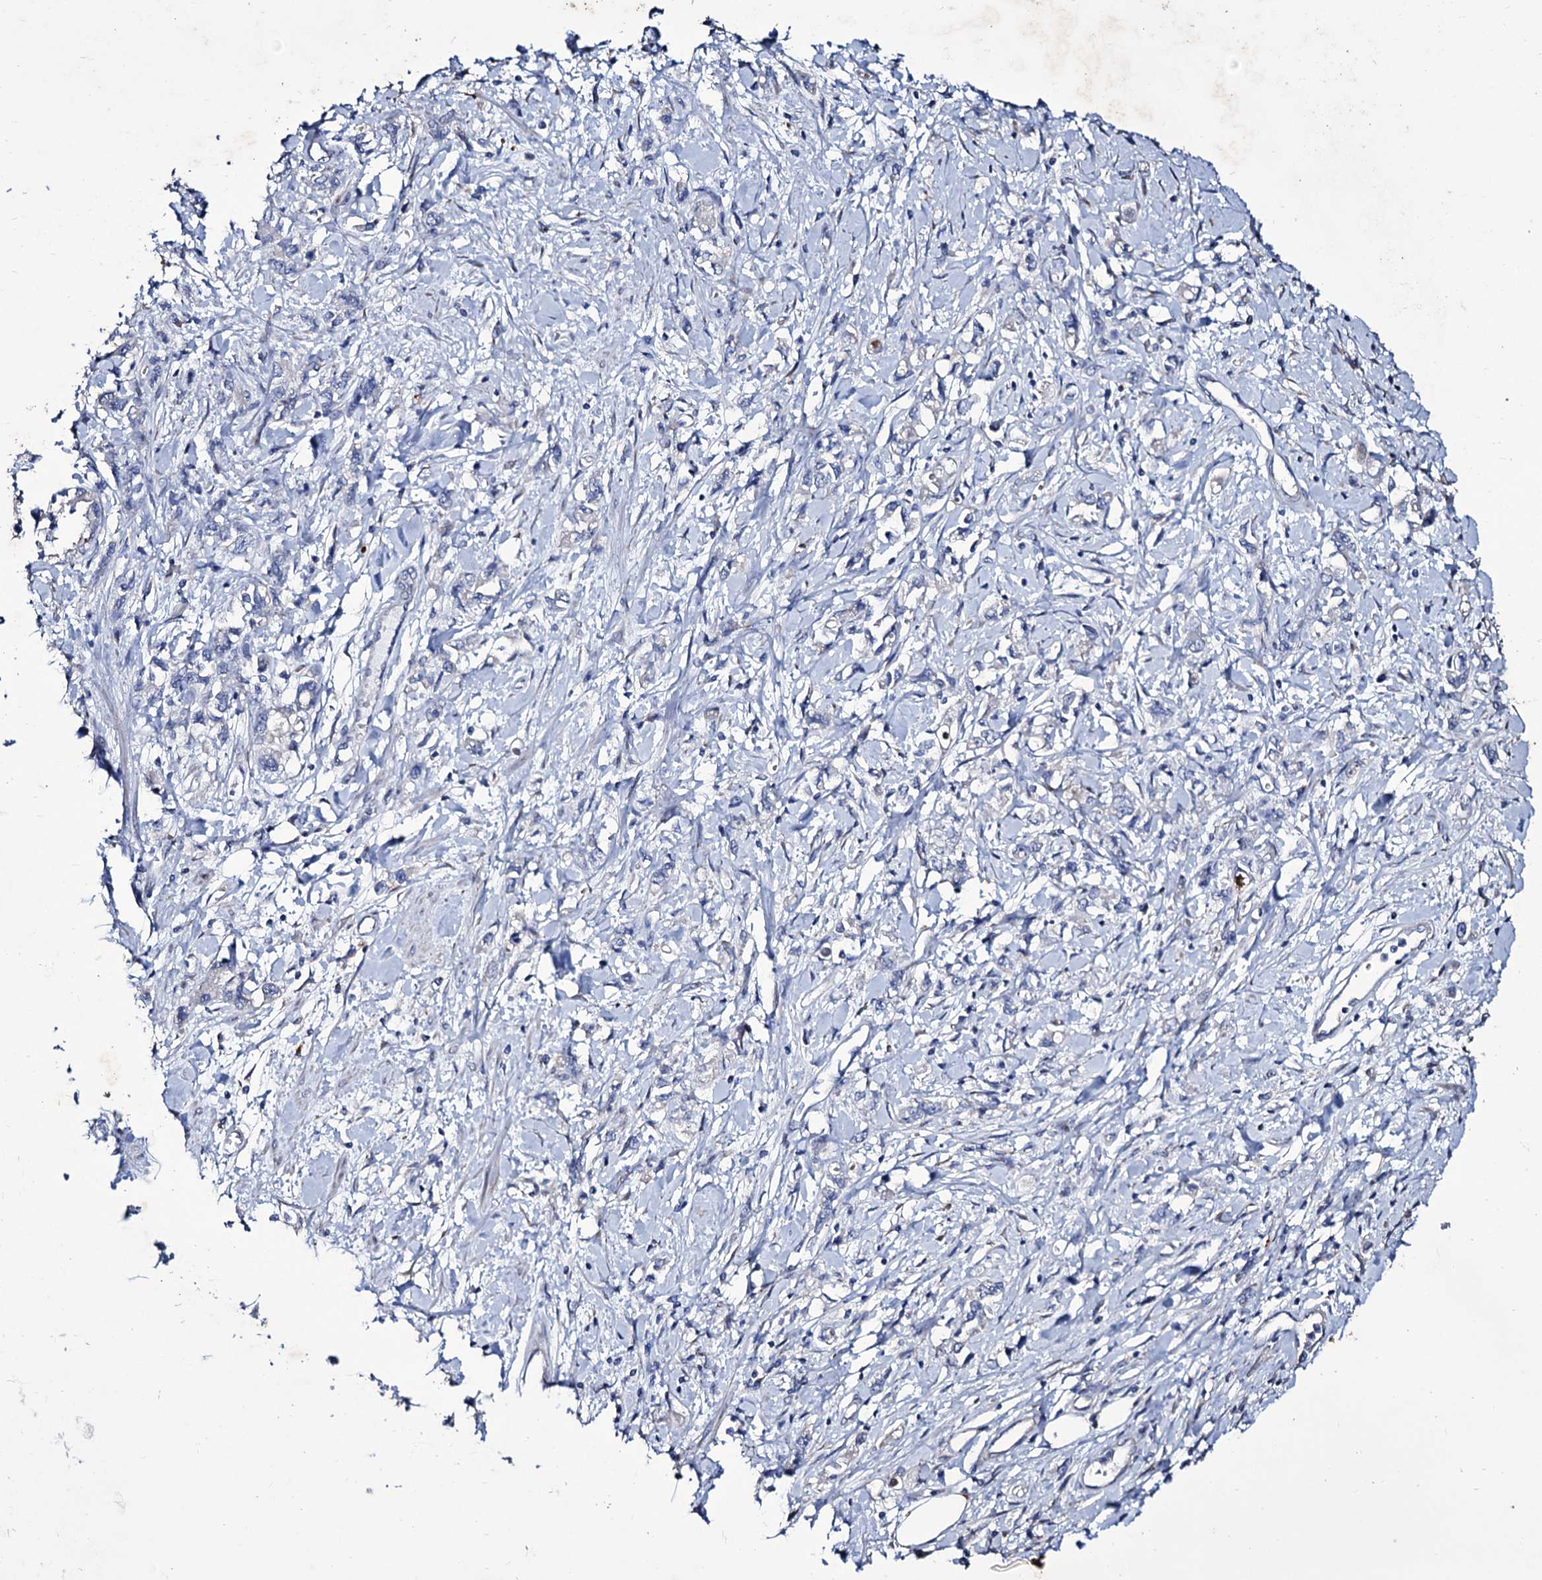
{"staining": {"intensity": "negative", "quantity": "none", "location": "none"}, "tissue": "stomach cancer", "cell_type": "Tumor cells", "image_type": "cancer", "snomed": [{"axis": "morphology", "description": "Adenocarcinoma, NOS"}, {"axis": "topography", "description": "Stomach"}], "caption": "Tumor cells are negative for brown protein staining in adenocarcinoma (stomach). (DAB (3,3'-diaminobenzidine) IHC with hematoxylin counter stain).", "gene": "TUBGCP5", "patient": {"sex": "female", "age": 76}}